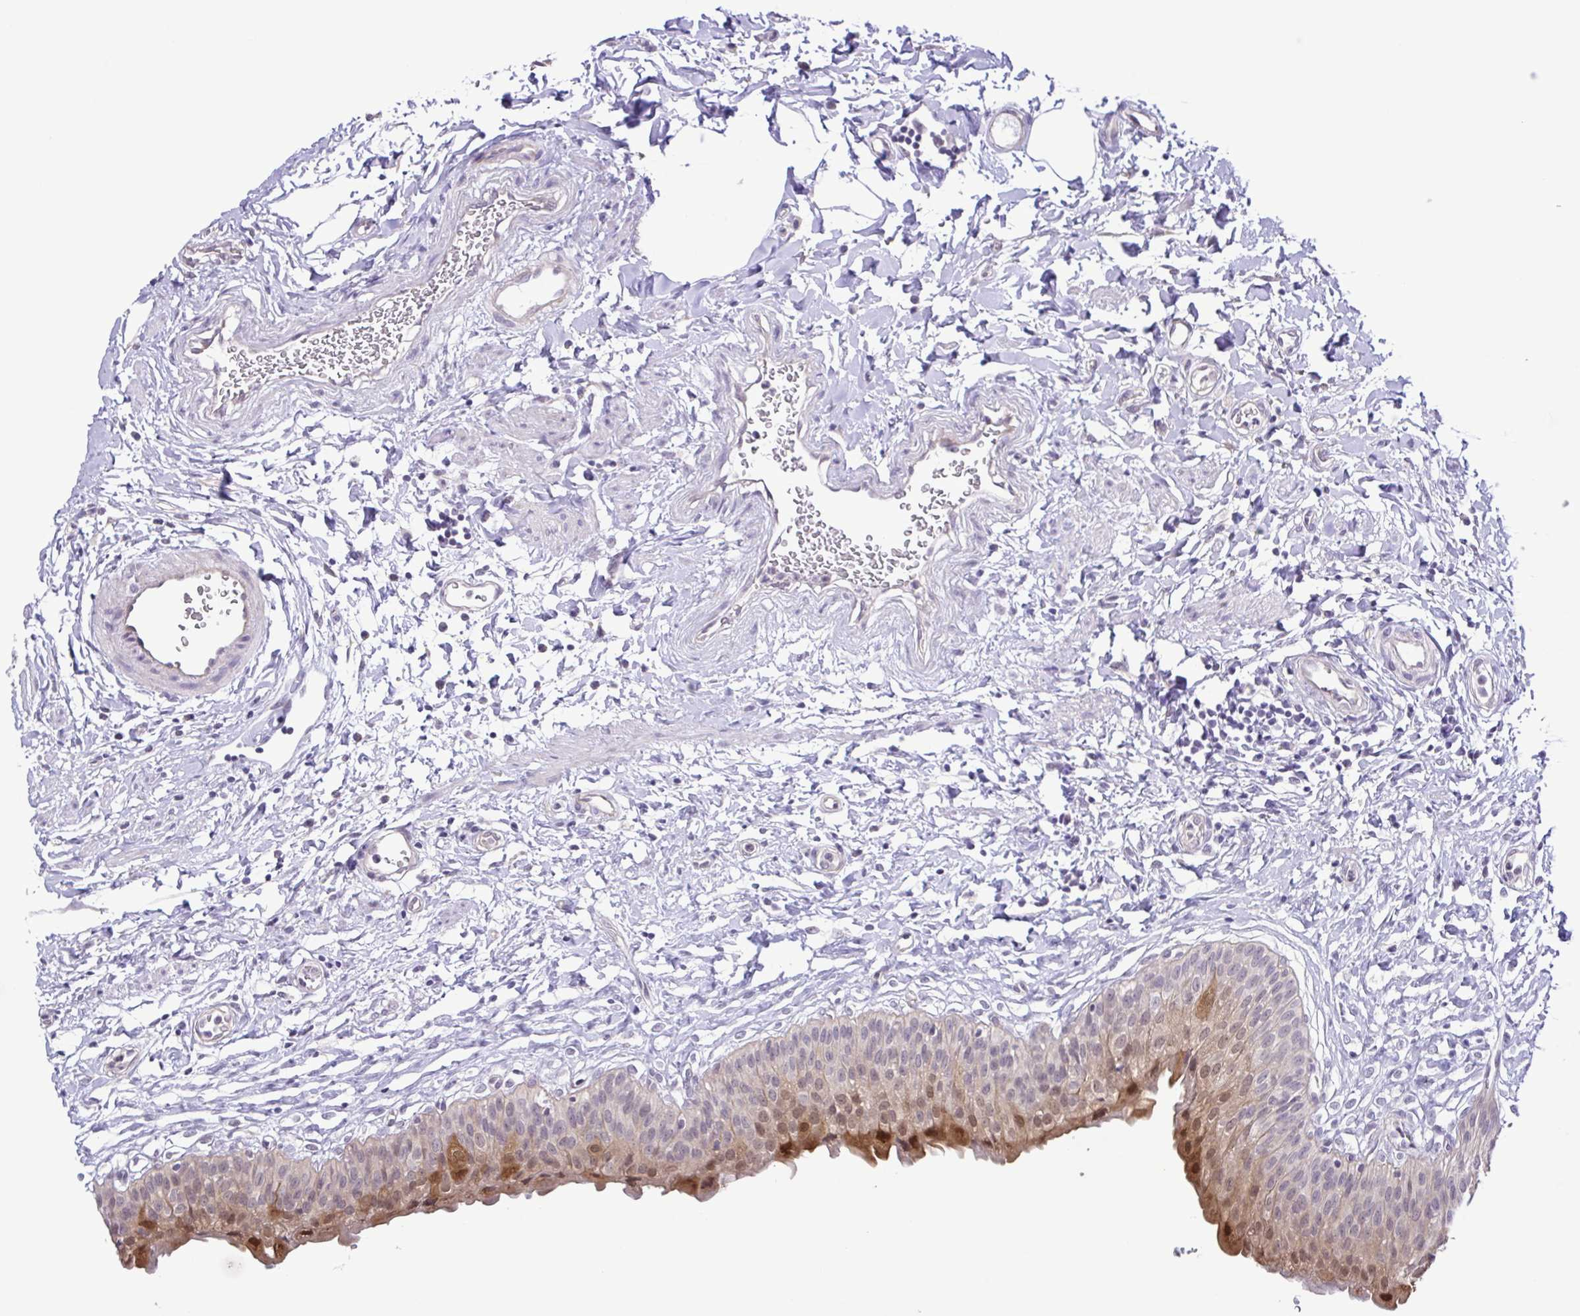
{"staining": {"intensity": "moderate", "quantity": "25%-75%", "location": "cytoplasmic/membranous,nuclear"}, "tissue": "urinary bladder", "cell_type": "Urothelial cells", "image_type": "normal", "snomed": [{"axis": "morphology", "description": "Normal tissue, NOS"}, {"axis": "topography", "description": "Urinary bladder"}], "caption": "A brown stain highlights moderate cytoplasmic/membranous,nuclear staining of a protein in urothelial cells of normal human urinary bladder. (DAB (3,3'-diaminobenzidine) = brown stain, brightfield microscopy at high magnification).", "gene": "IL1RN", "patient": {"sex": "male", "age": 55}}